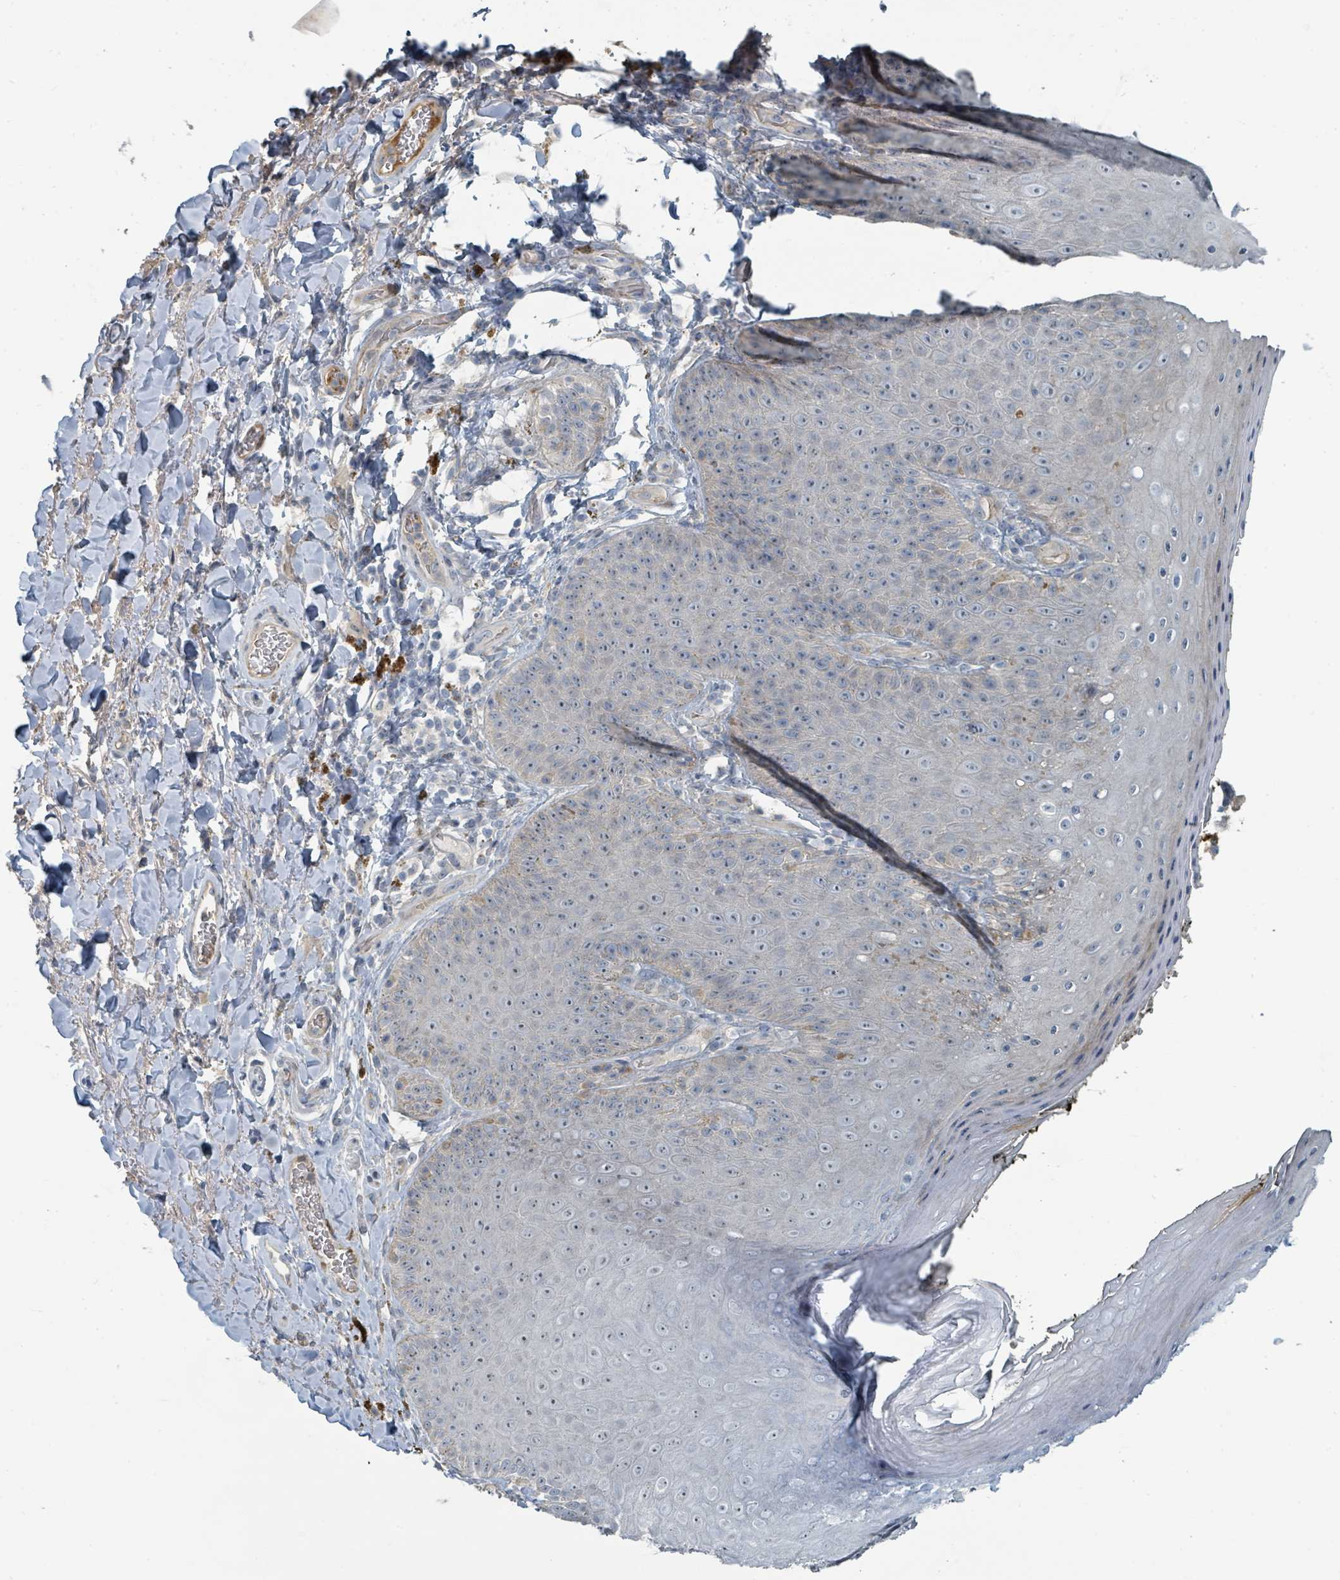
{"staining": {"intensity": "weak", "quantity": "<25%", "location": "cytoplasmic/membranous"}, "tissue": "skin", "cell_type": "Epidermal cells", "image_type": "normal", "snomed": [{"axis": "morphology", "description": "Normal tissue, NOS"}, {"axis": "topography", "description": "Anal"}, {"axis": "topography", "description": "Peripheral nerve tissue"}], "caption": "DAB (3,3'-diaminobenzidine) immunohistochemical staining of unremarkable skin demonstrates no significant staining in epidermal cells.", "gene": "SLC44A5", "patient": {"sex": "male", "age": 53}}